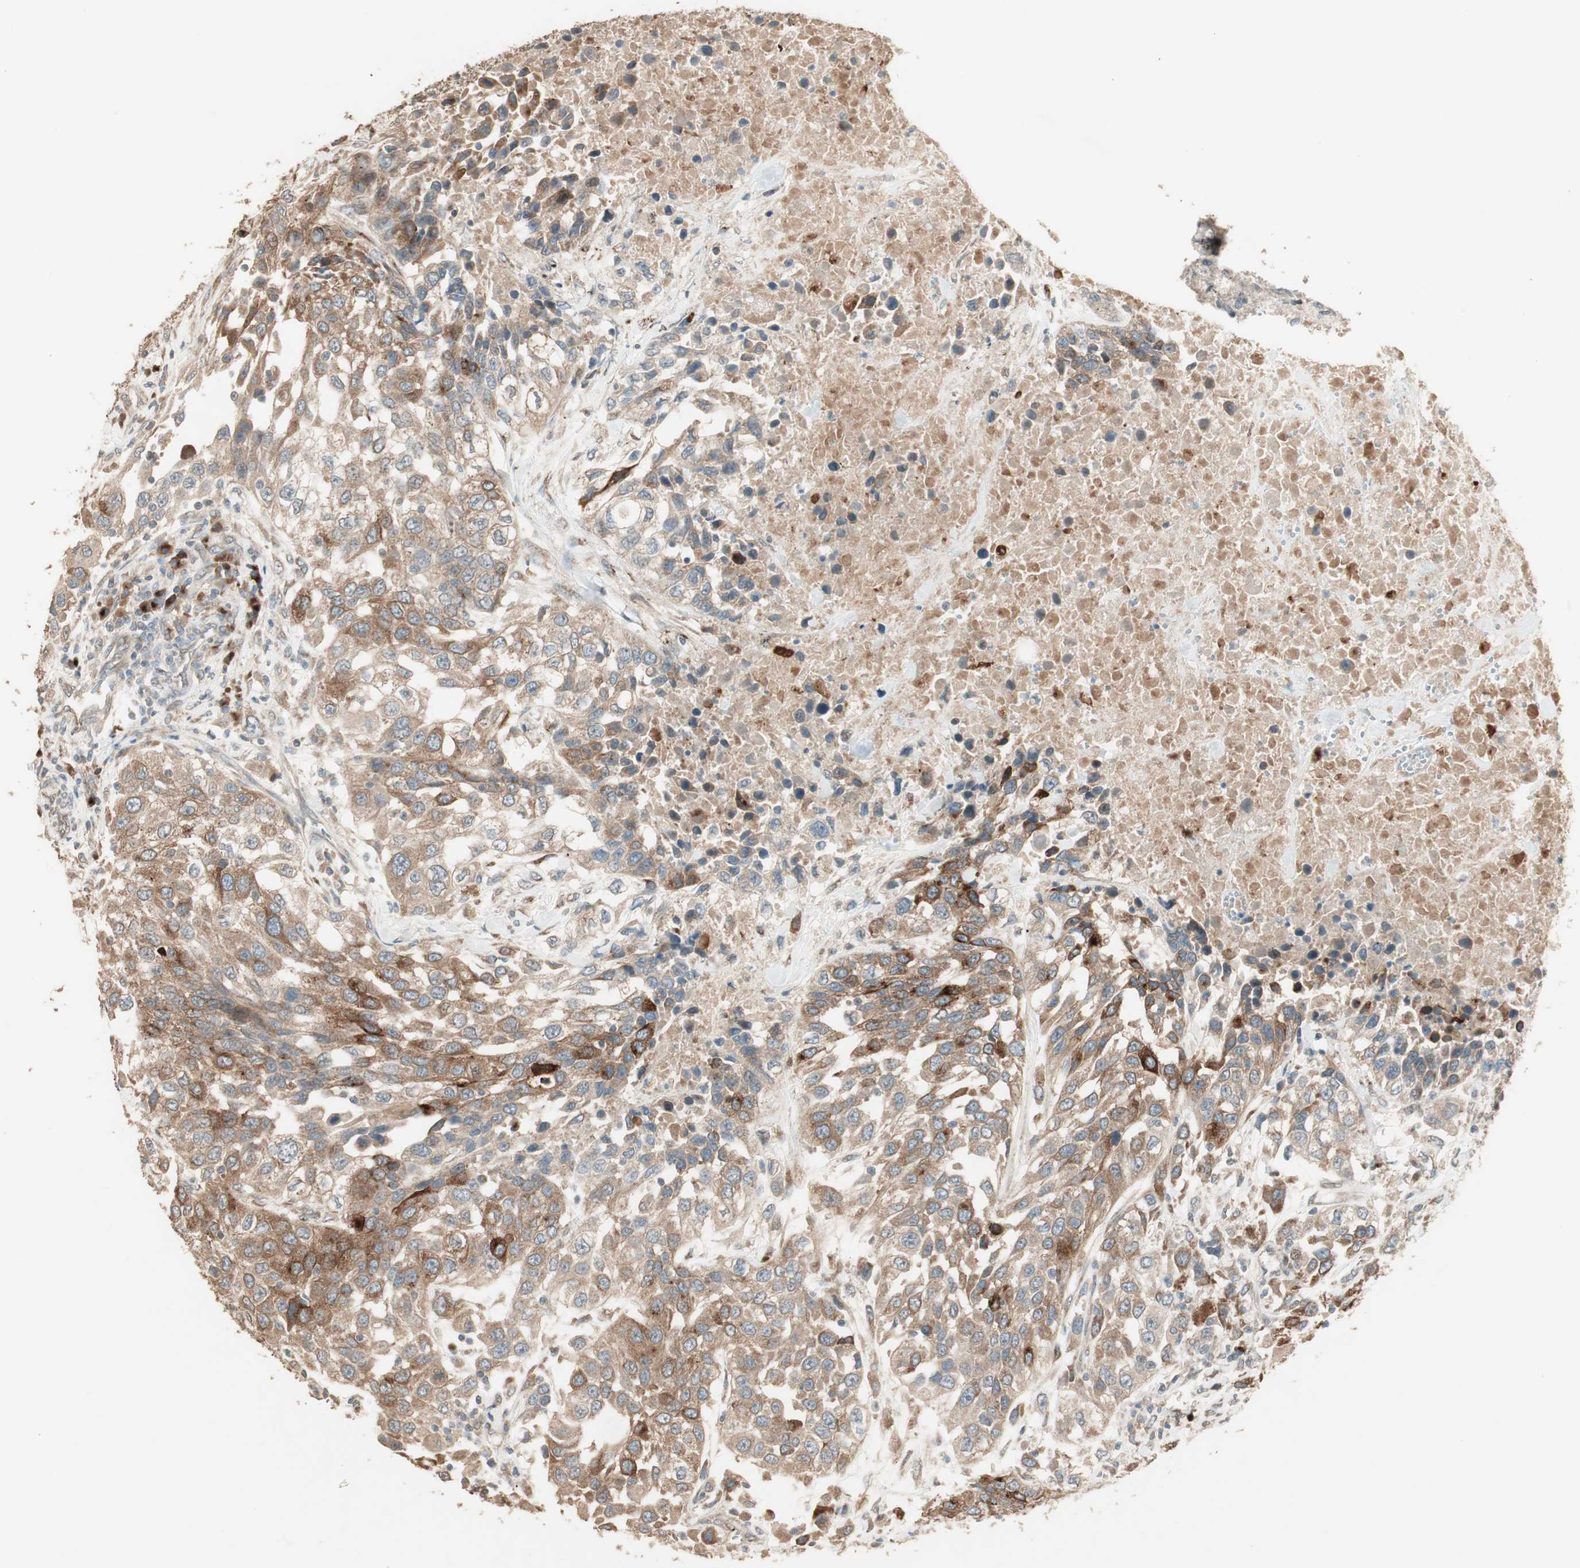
{"staining": {"intensity": "moderate", "quantity": ">75%", "location": "cytoplasmic/membranous"}, "tissue": "urothelial cancer", "cell_type": "Tumor cells", "image_type": "cancer", "snomed": [{"axis": "morphology", "description": "Urothelial carcinoma, High grade"}, {"axis": "topography", "description": "Urinary bladder"}], "caption": "Human urothelial cancer stained with a brown dye reveals moderate cytoplasmic/membranous positive expression in about >75% of tumor cells.", "gene": "RARRES1", "patient": {"sex": "female", "age": 80}}